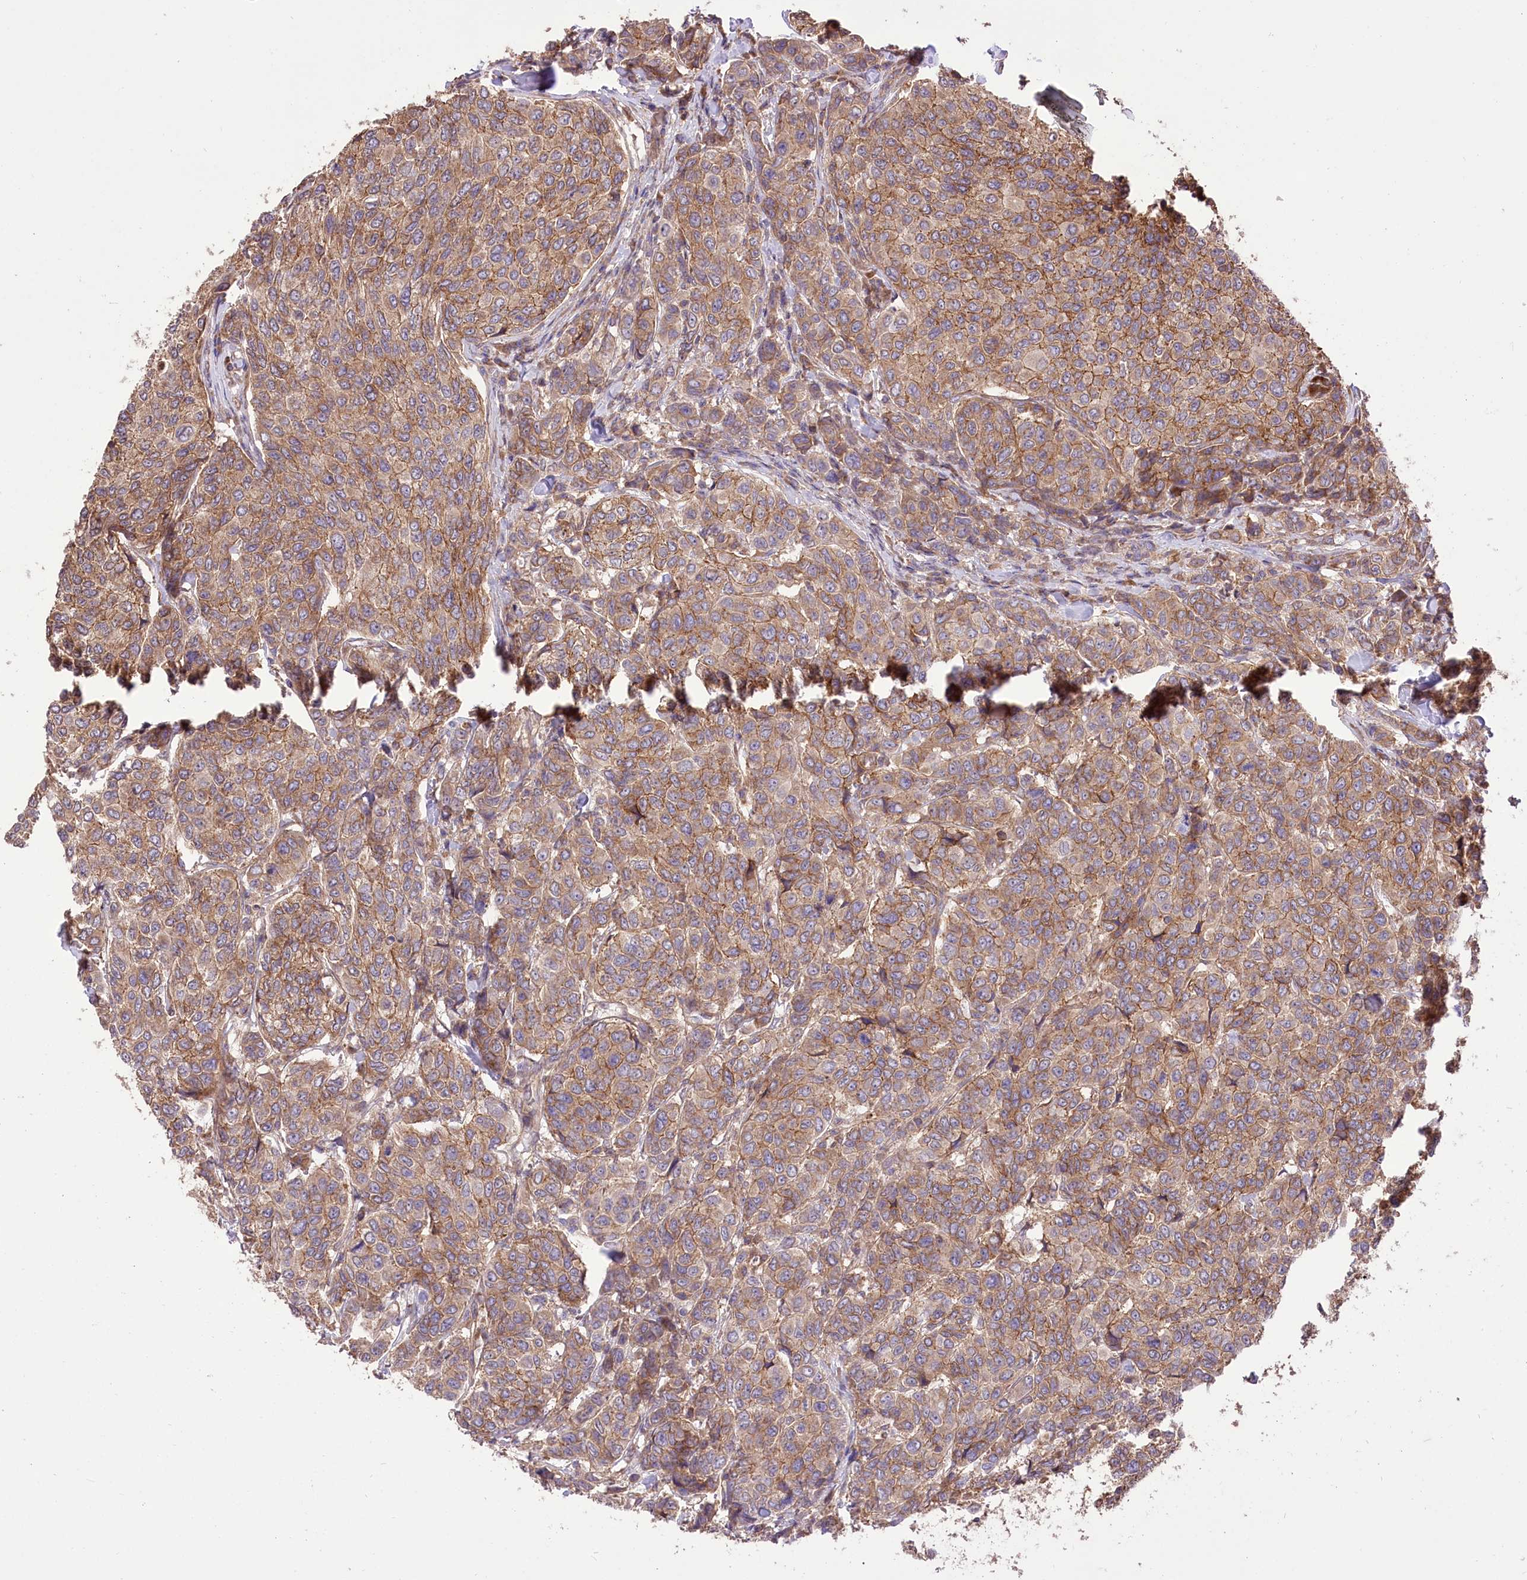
{"staining": {"intensity": "moderate", "quantity": ">75%", "location": "cytoplasmic/membranous"}, "tissue": "breast cancer", "cell_type": "Tumor cells", "image_type": "cancer", "snomed": [{"axis": "morphology", "description": "Duct carcinoma"}, {"axis": "topography", "description": "Breast"}], "caption": "A micrograph of breast cancer stained for a protein shows moderate cytoplasmic/membranous brown staining in tumor cells.", "gene": "XYLB", "patient": {"sex": "female", "age": 55}}